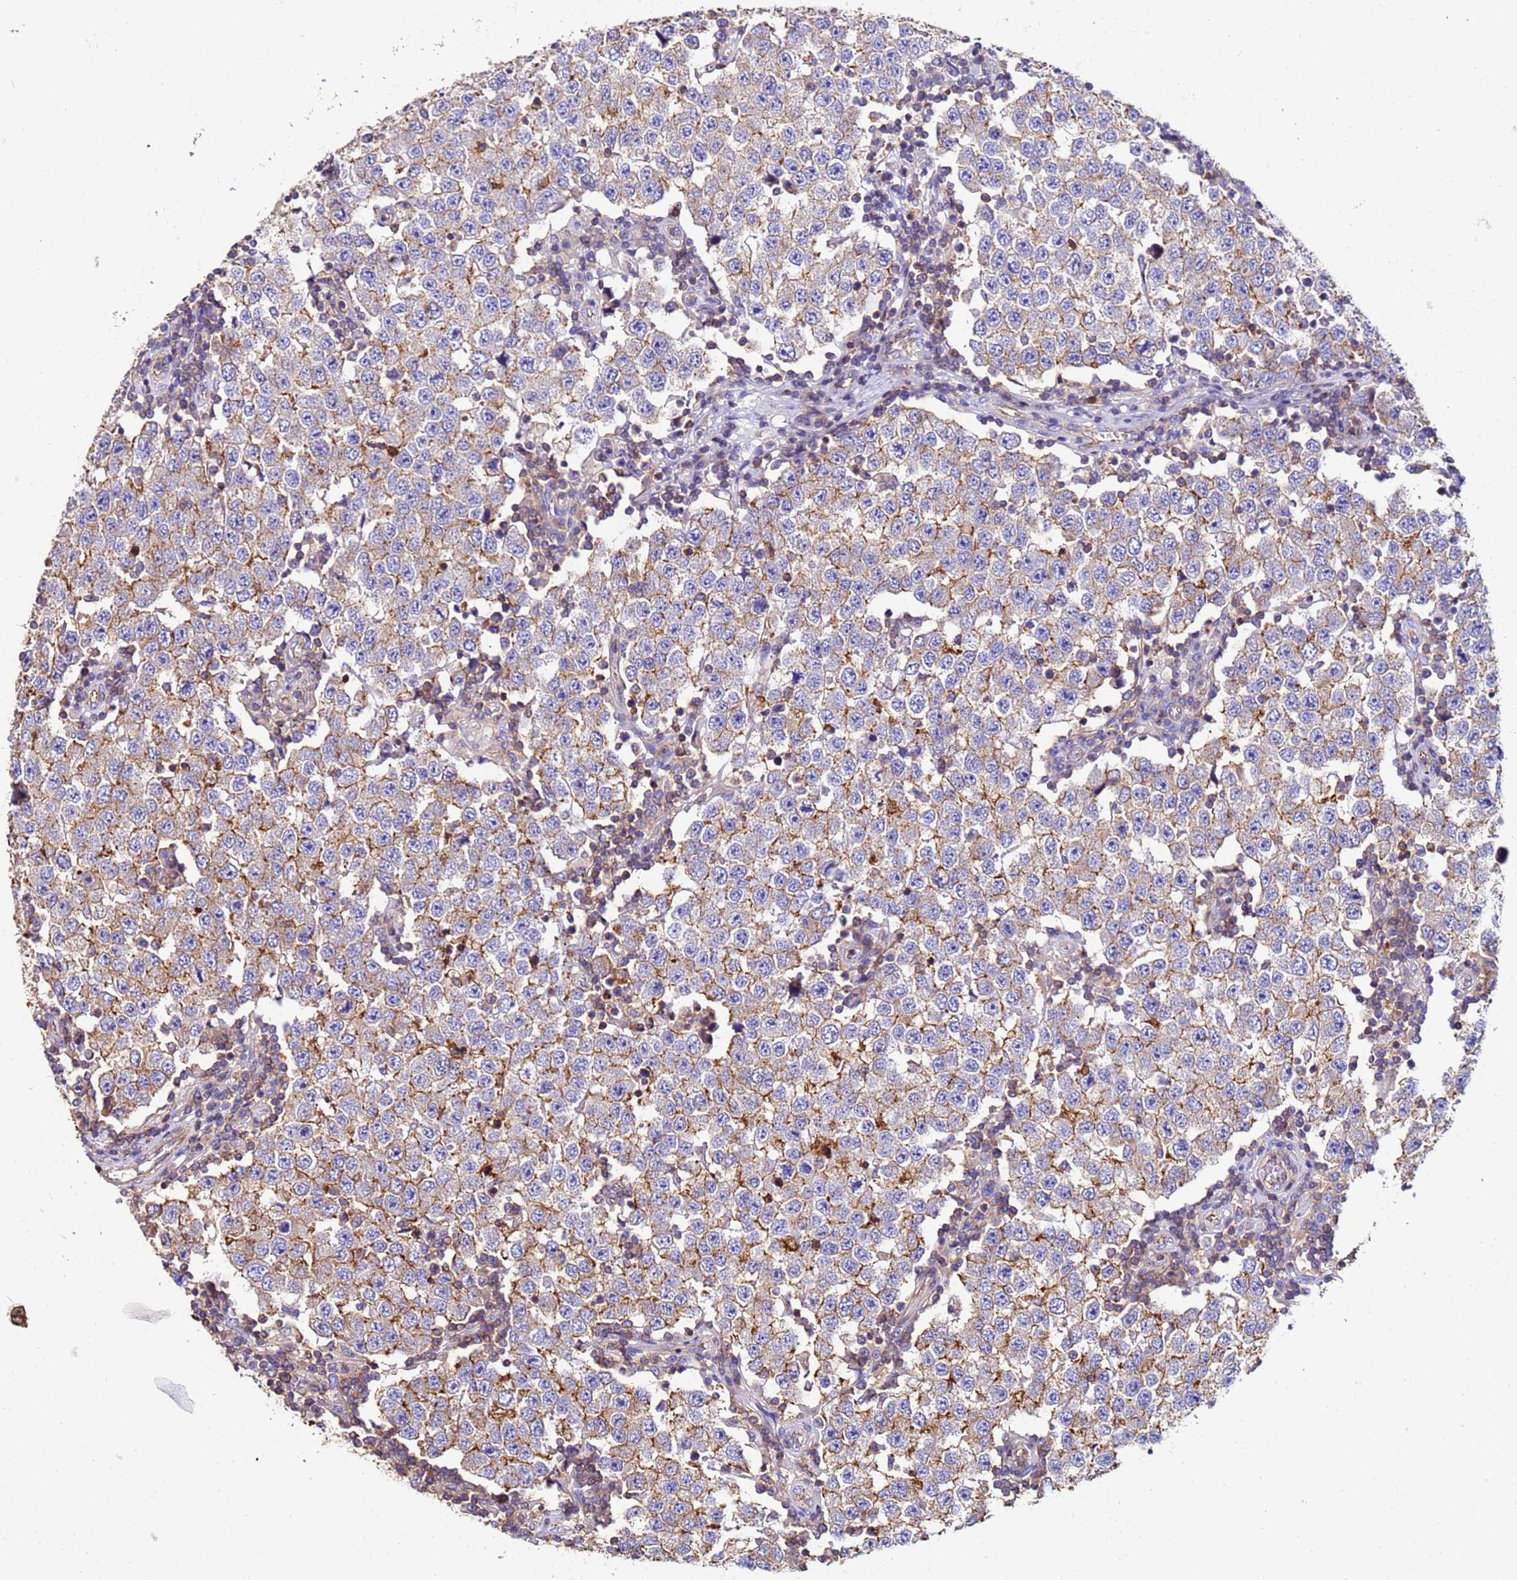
{"staining": {"intensity": "moderate", "quantity": "25%-75%", "location": "cytoplasmic/membranous"}, "tissue": "testis cancer", "cell_type": "Tumor cells", "image_type": "cancer", "snomed": [{"axis": "morphology", "description": "Seminoma, NOS"}, {"axis": "topography", "description": "Testis"}], "caption": "Seminoma (testis) was stained to show a protein in brown. There is medium levels of moderate cytoplasmic/membranous positivity in approximately 25%-75% of tumor cells.", "gene": "POTEE", "patient": {"sex": "male", "age": 34}}